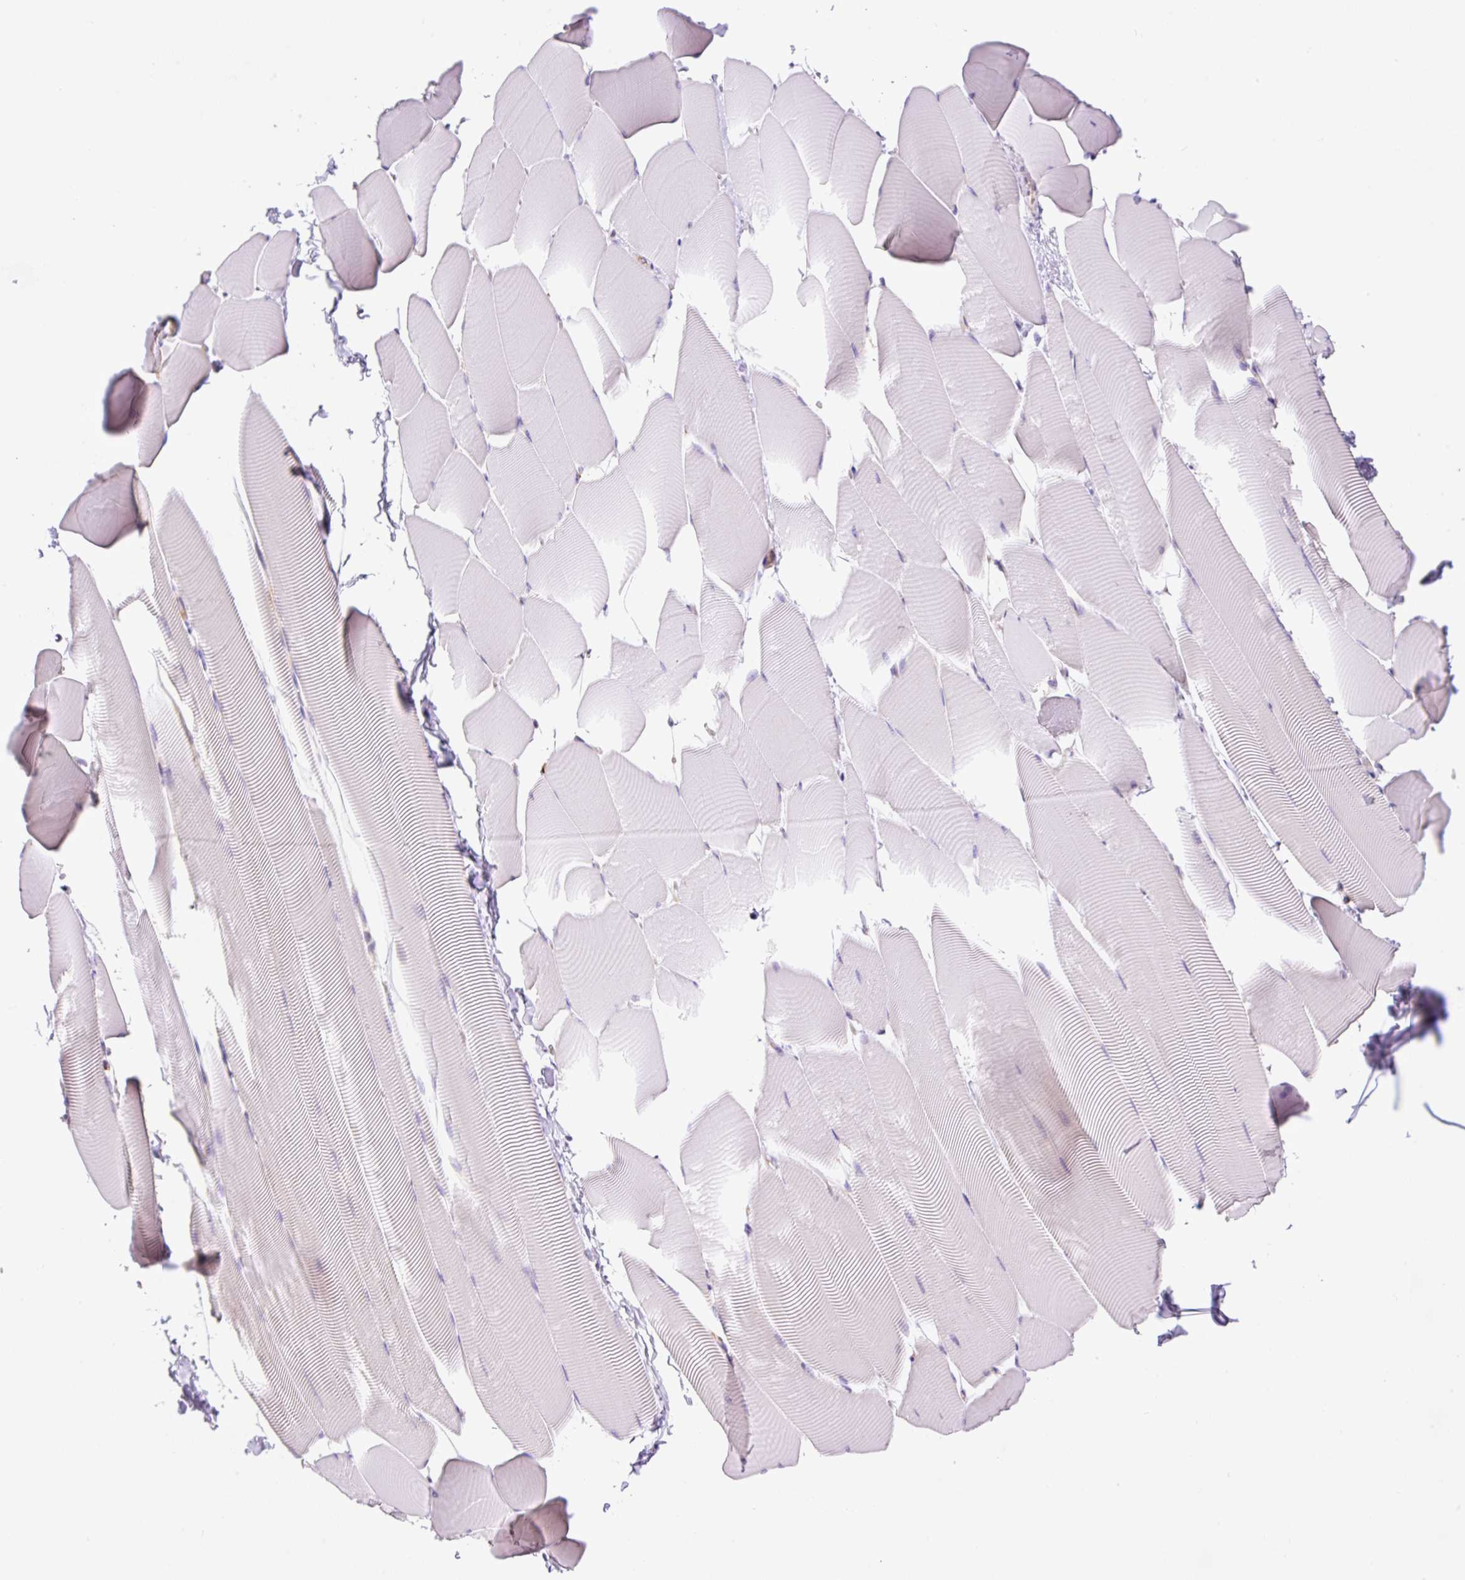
{"staining": {"intensity": "negative", "quantity": "none", "location": "none"}, "tissue": "skeletal muscle", "cell_type": "Myocytes", "image_type": "normal", "snomed": [{"axis": "morphology", "description": "Normal tissue, NOS"}, {"axis": "topography", "description": "Skeletal muscle"}], "caption": "Myocytes show no significant protein staining in benign skeletal muscle.", "gene": "DNM2", "patient": {"sex": "male", "age": 25}}